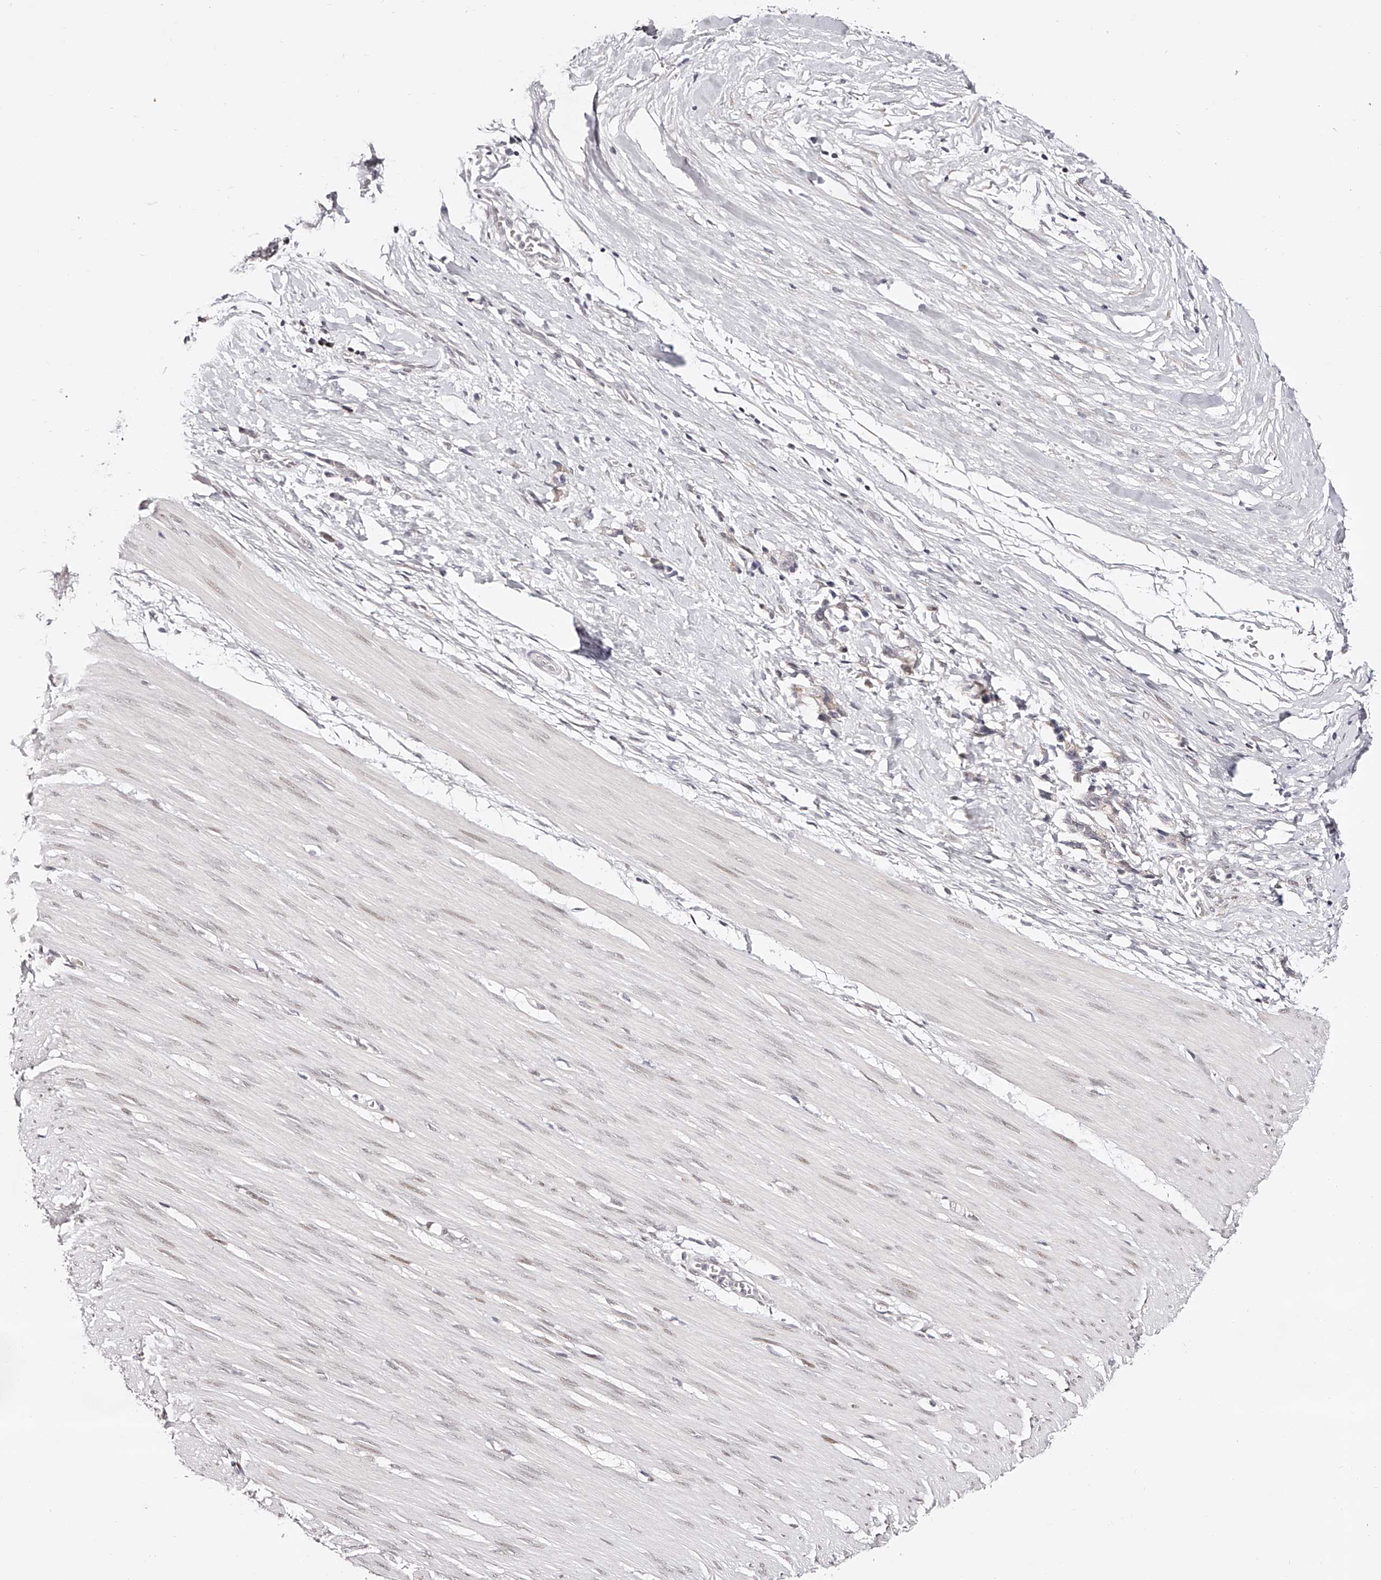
{"staining": {"intensity": "weak", "quantity": "<25%", "location": "nuclear"}, "tissue": "smooth muscle", "cell_type": "Smooth muscle cells", "image_type": "normal", "snomed": [{"axis": "morphology", "description": "Normal tissue, NOS"}, {"axis": "morphology", "description": "Adenocarcinoma, NOS"}, {"axis": "topography", "description": "Colon"}, {"axis": "topography", "description": "Peripheral nerve tissue"}], "caption": "This is an IHC photomicrograph of benign smooth muscle. There is no expression in smooth muscle cells.", "gene": "USF3", "patient": {"sex": "male", "age": 14}}